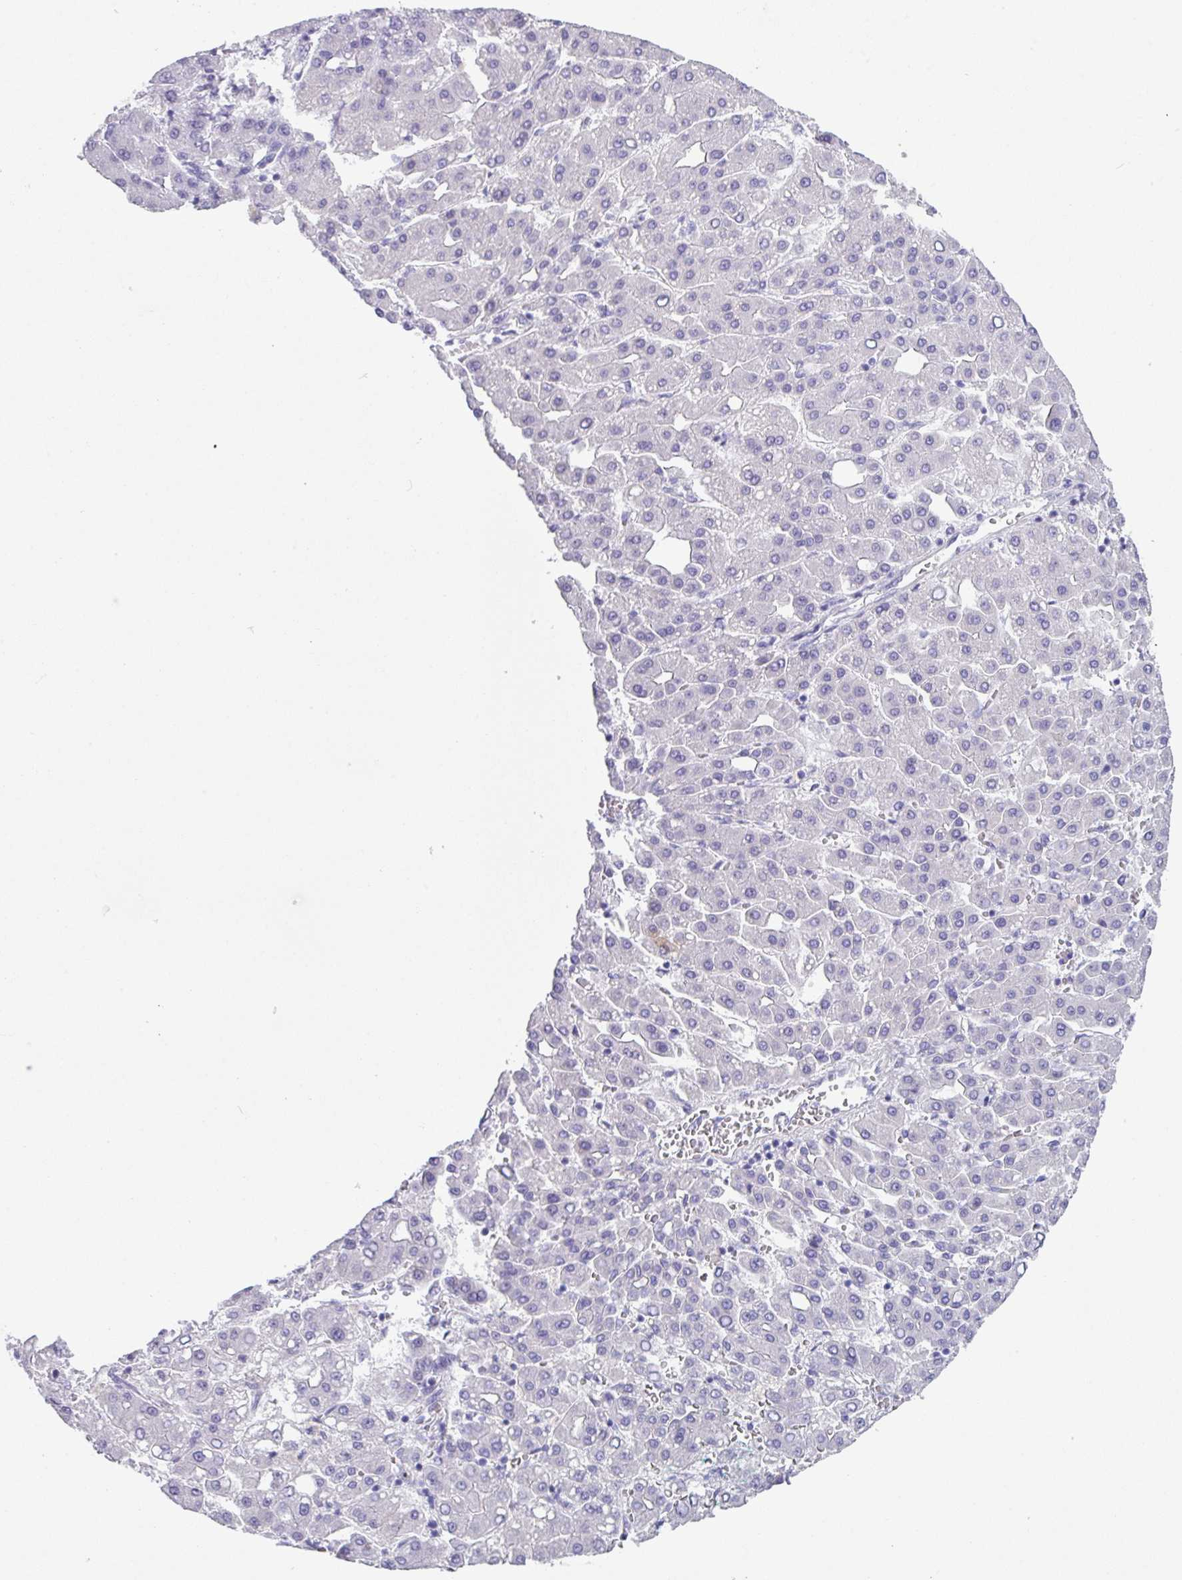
{"staining": {"intensity": "negative", "quantity": "none", "location": "none"}, "tissue": "liver cancer", "cell_type": "Tumor cells", "image_type": "cancer", "snomed": [{"axis": "morphology", "description": "Carcinoma, Hepatocellular, NOS"}, {"axis": "topography", "description": "Liver"}], "caption": "Photomicrograph shows no protein positivity in tumor cells of liver hepatocellular carcinoma tissue.", "gene": "MRM2", "patient": {"sex": "male", "age": 65}}